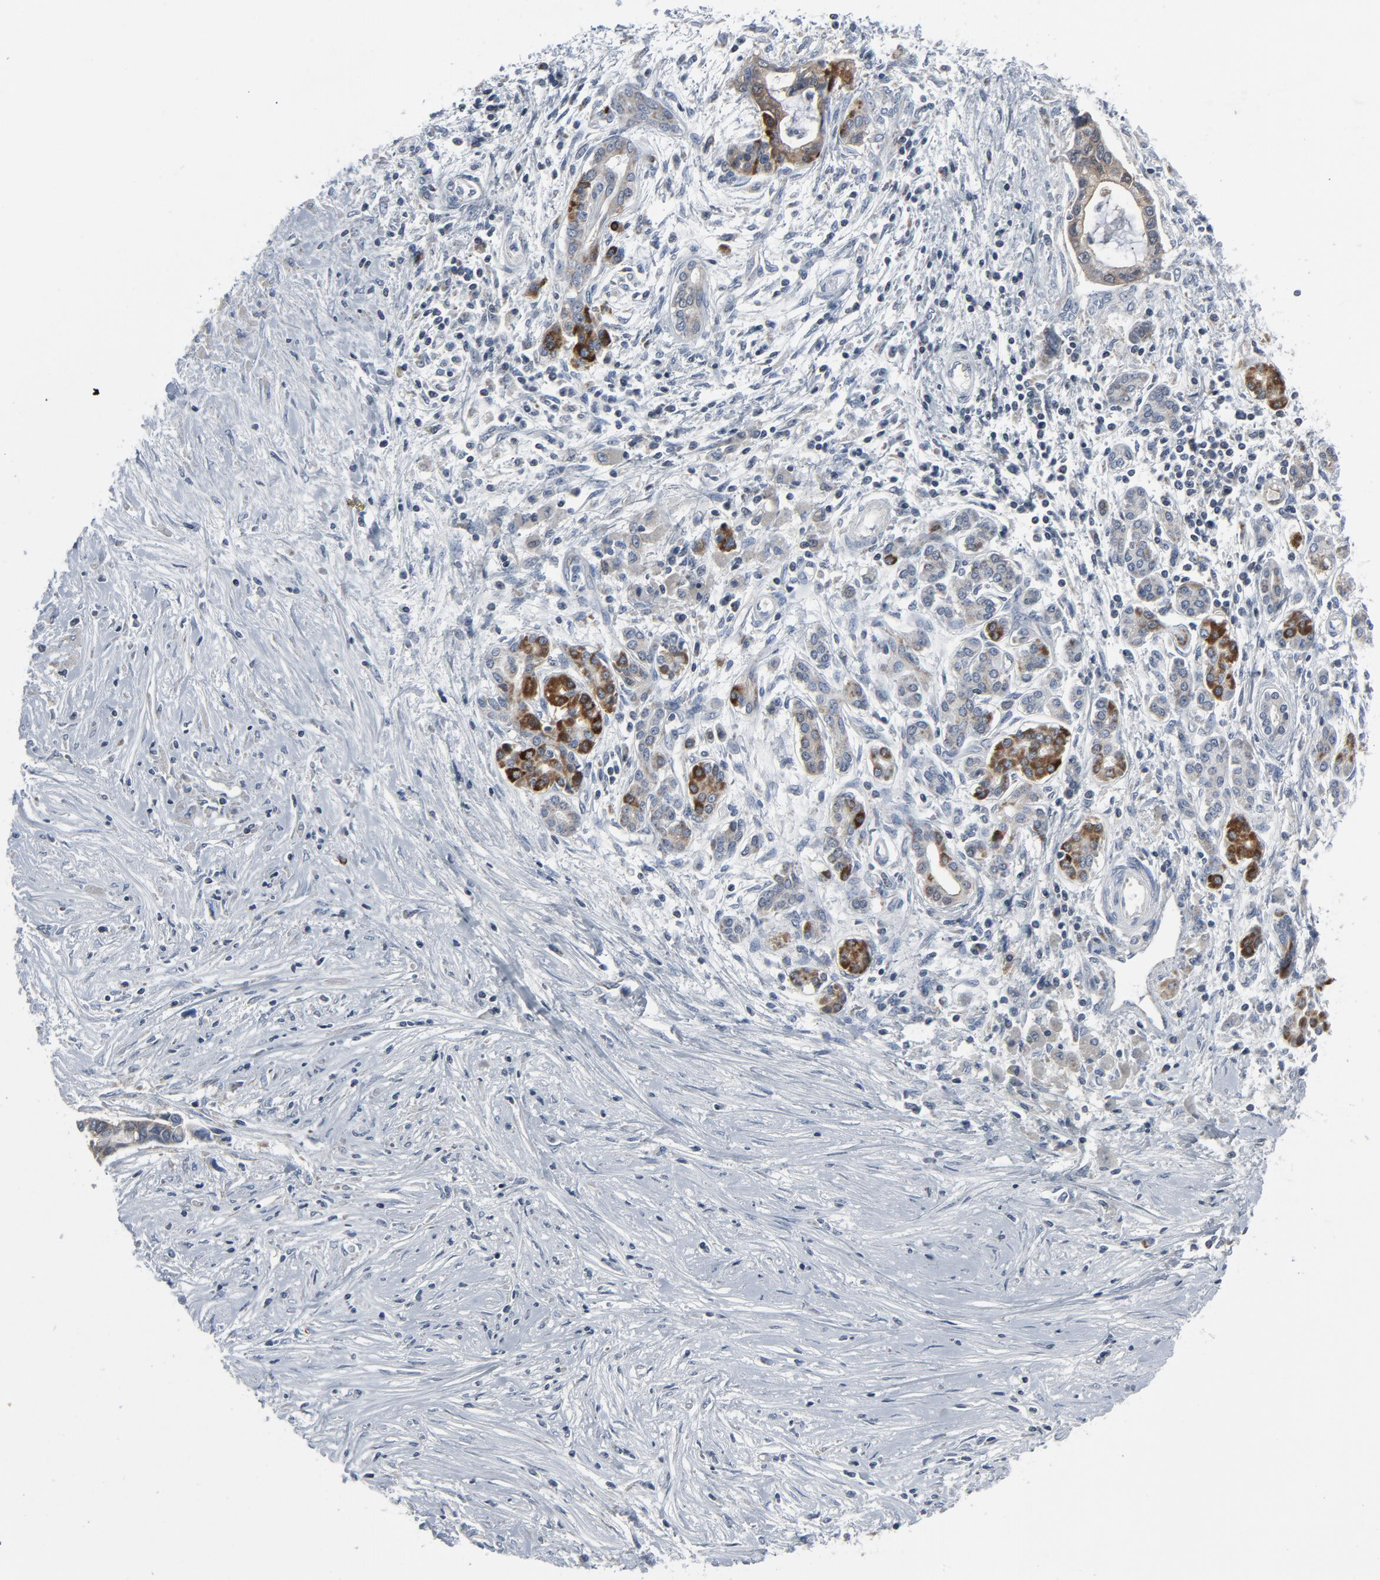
{"staining": {"intensity": "strong", "quantity": ">75%", "location": "cytoplasmic/membranous"}, "tissue": "pancreatic cancer", "cell_type": "Tumor cells", "image_type": "cancer", "snomed": [{"axis": "morphology", "description": "Adenocarcinoma, NOS"}, {"axis": "topography", "description": "Pancreas"}], "caption": "Strong cytoplasmic/membranous expression is present in approximately >75% of tumor cells in adenocarcinoma (pancreatic).", "gene": "GPX2", "patient": {"sex": "female", "age": 59}}